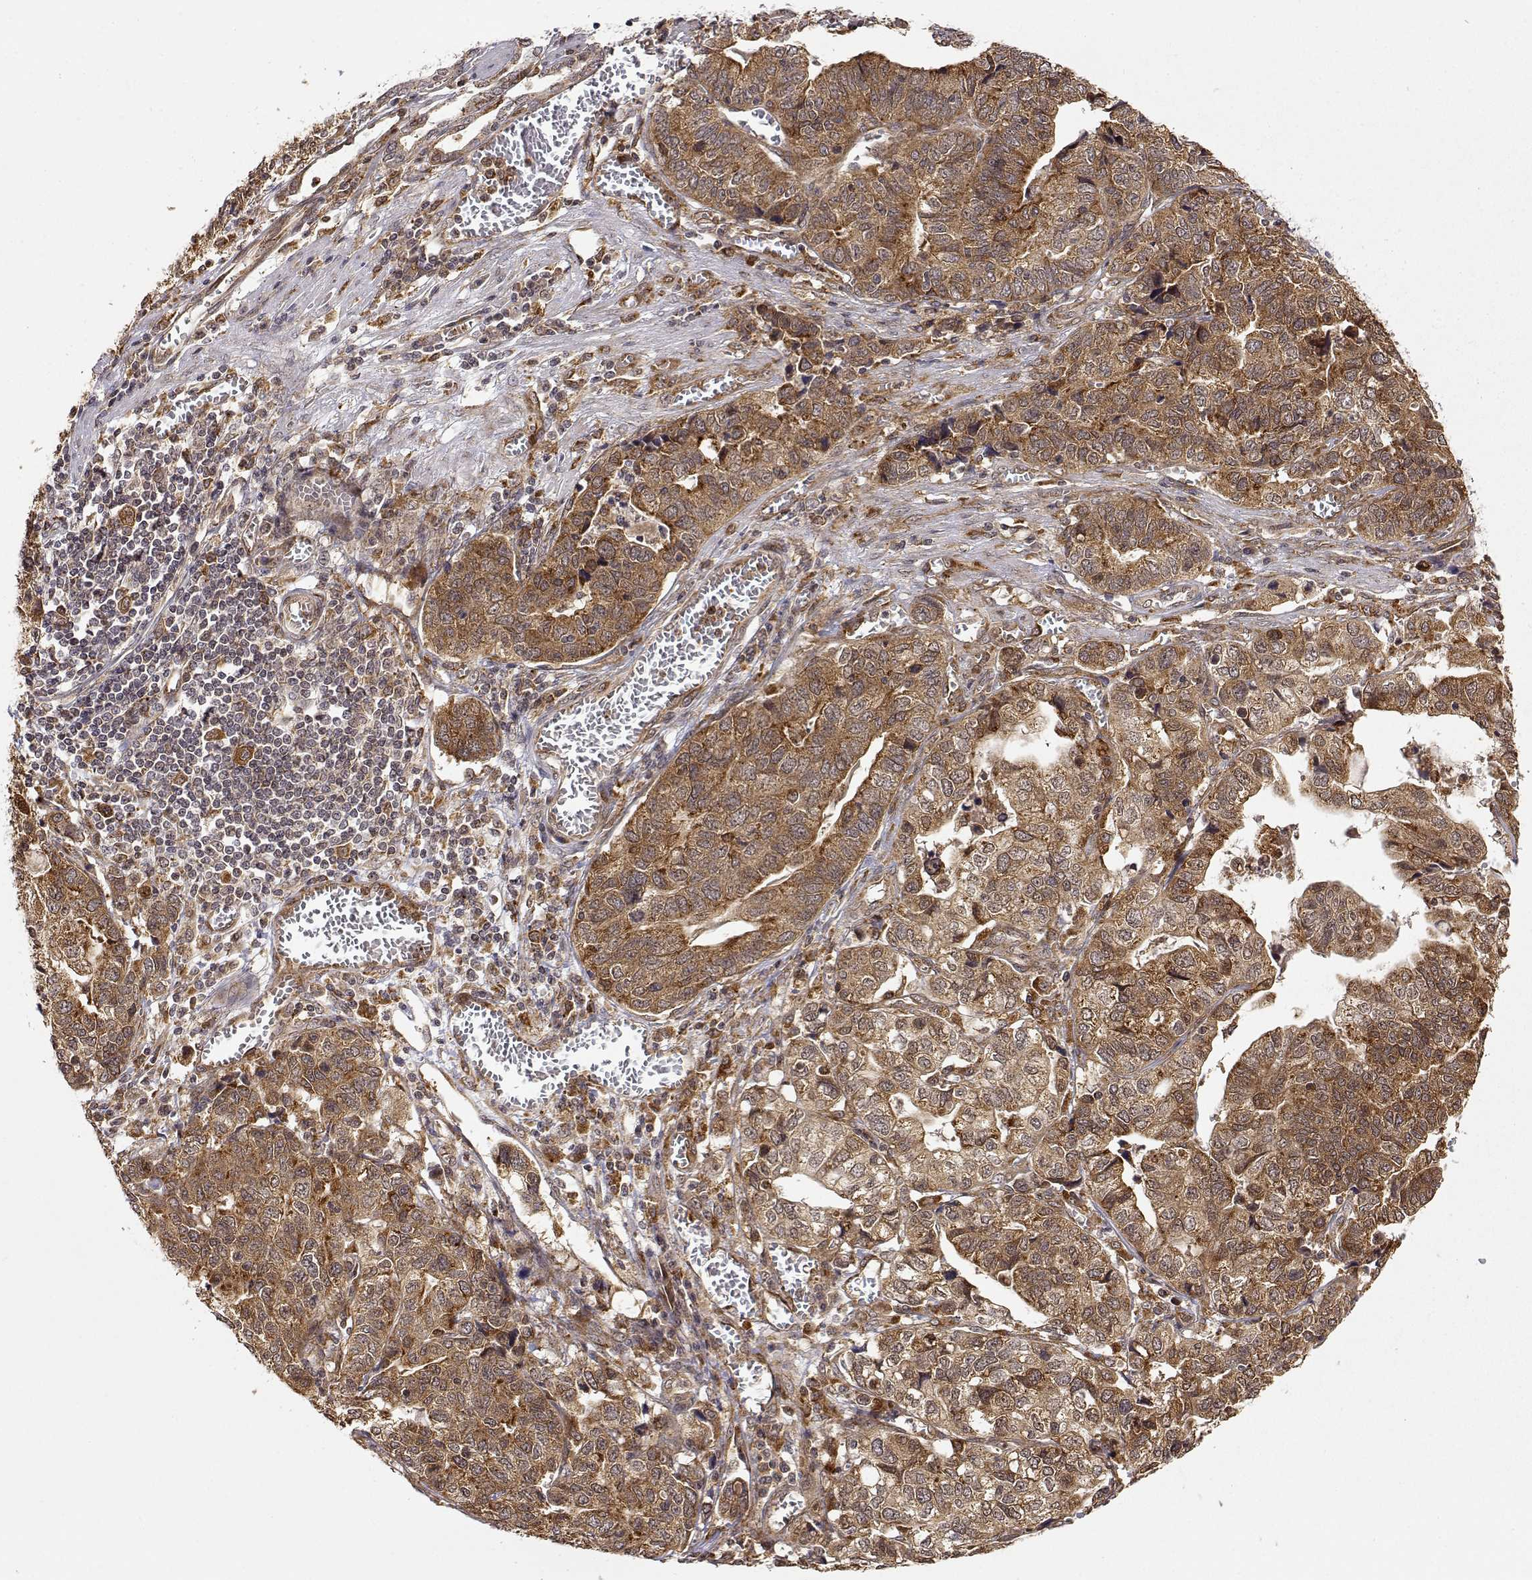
{"staining": {"intensity": "moderate", "quantity": ">75%", "location": "cytoplasmic/membranous"}, "tissue": "stomach cancer", "cell_type": "Tumor cells", "image_type": "cancer", "snomed": [{"axis": "morphology", "description": "Adenocarcinoma, NOS"}, {"axis": "topography", "description": "Stomach, upper"}], "caption": "Protein staining of adenocarcinoma (stomach) tissue shows moderate cytoplasmic/membranous expression in approximately >75% of tumor cells.", "gene": "RNF13", "patient": {"sex": "female", "age": 67}}